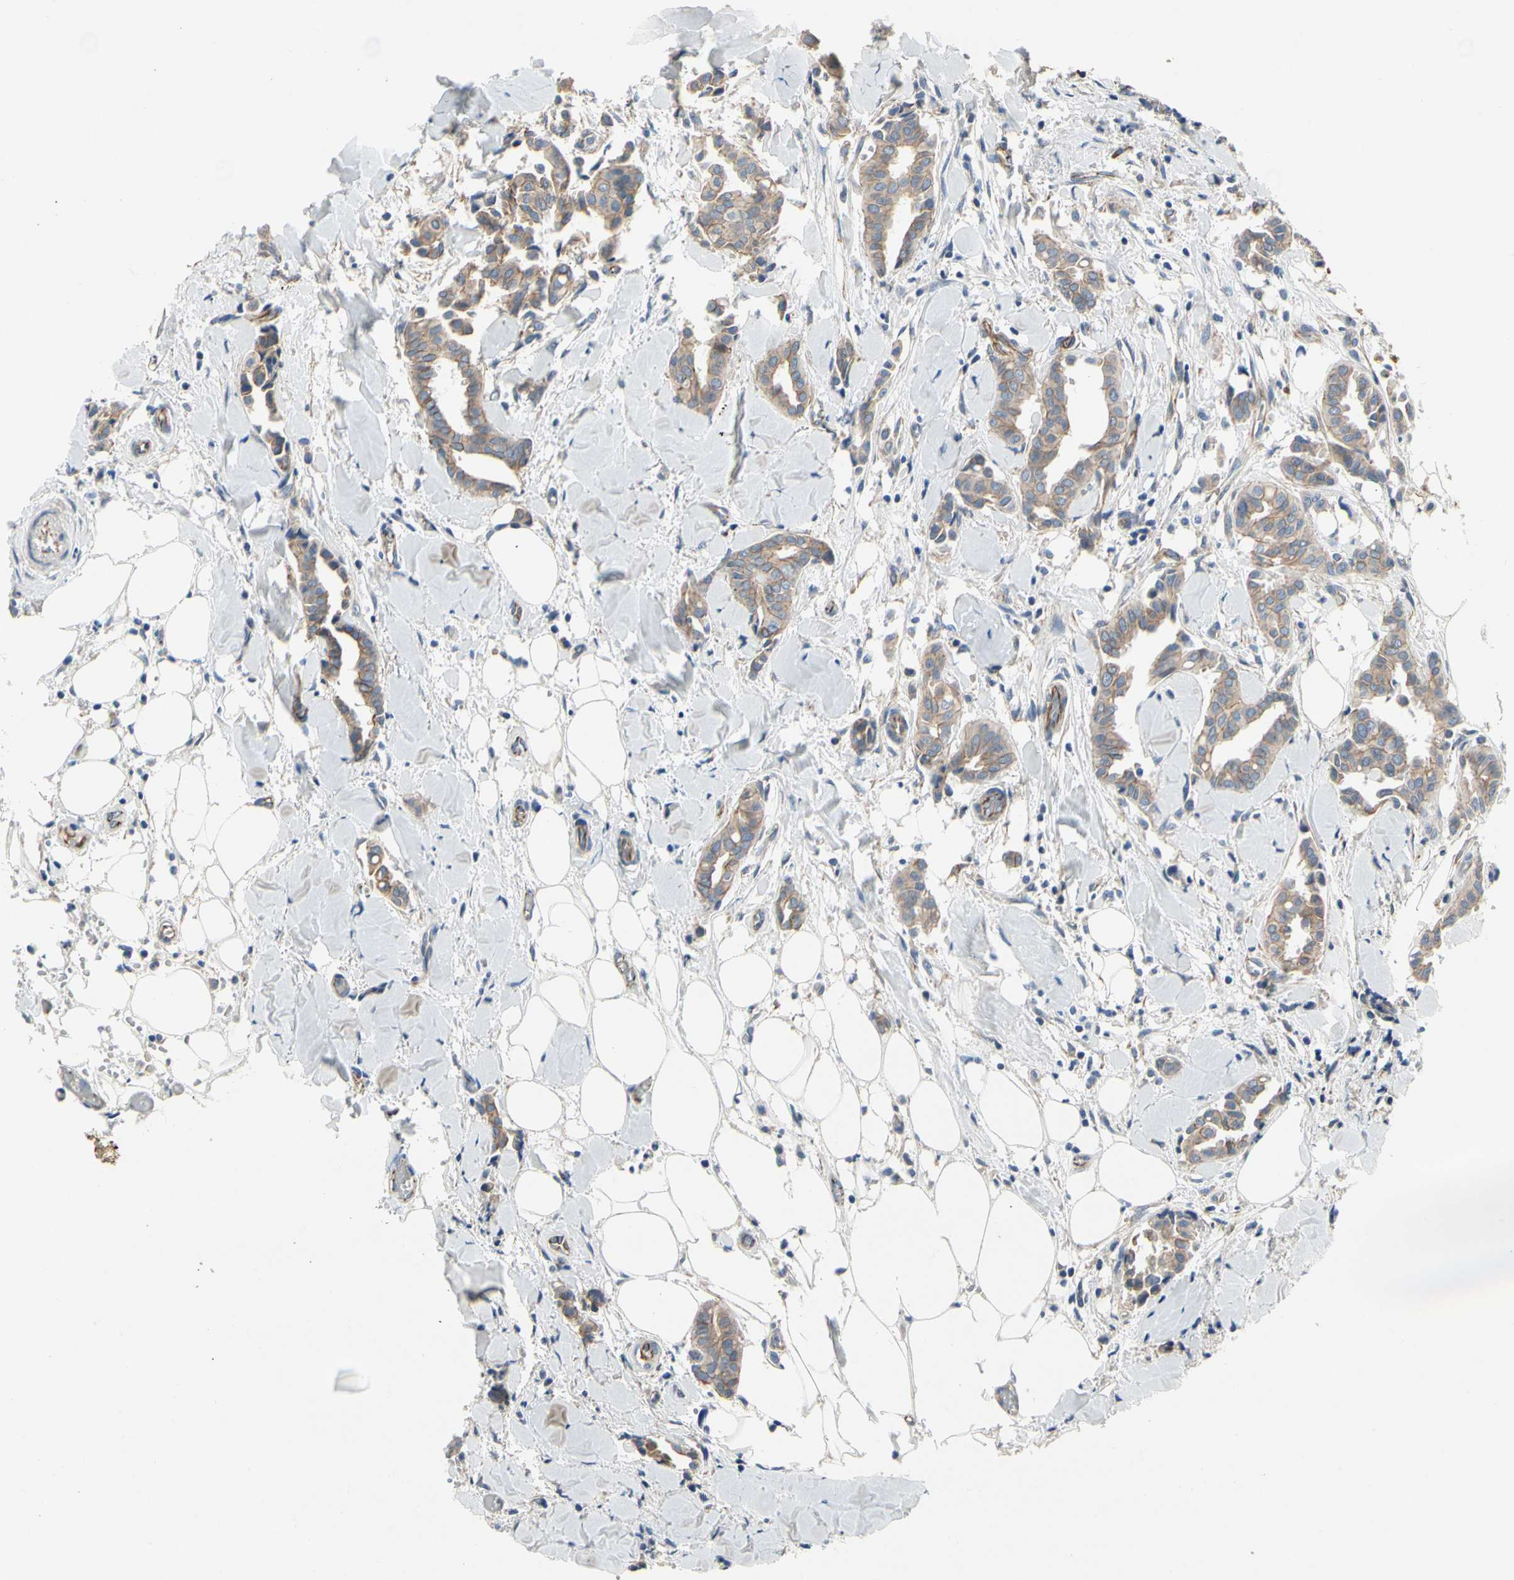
{"staining": {"intensity": "moderate", "quantity": "25%-75%", "location": "cytoplasmic/membranous"}, "tissue": "head and neck cancer", "cell_type": "Tumor cells", "image_type": "cancer", "snomed": [{"axis": "morphology", "description": "Adenocarcinoma, NOS"}, {"axis": "topography", "description": "Salivary gland"}, {"axis": "topography", "description": "Head-Neck"}], "caption": "Immunohistochemical staining of human head and neck adenocarcinoma shows medium levels of moderate cytoplasmic/membranous staining in about 25%-75% of tumor cells.", "gene": "LGR6", "patient": {"sex": "female", "age": 59}}